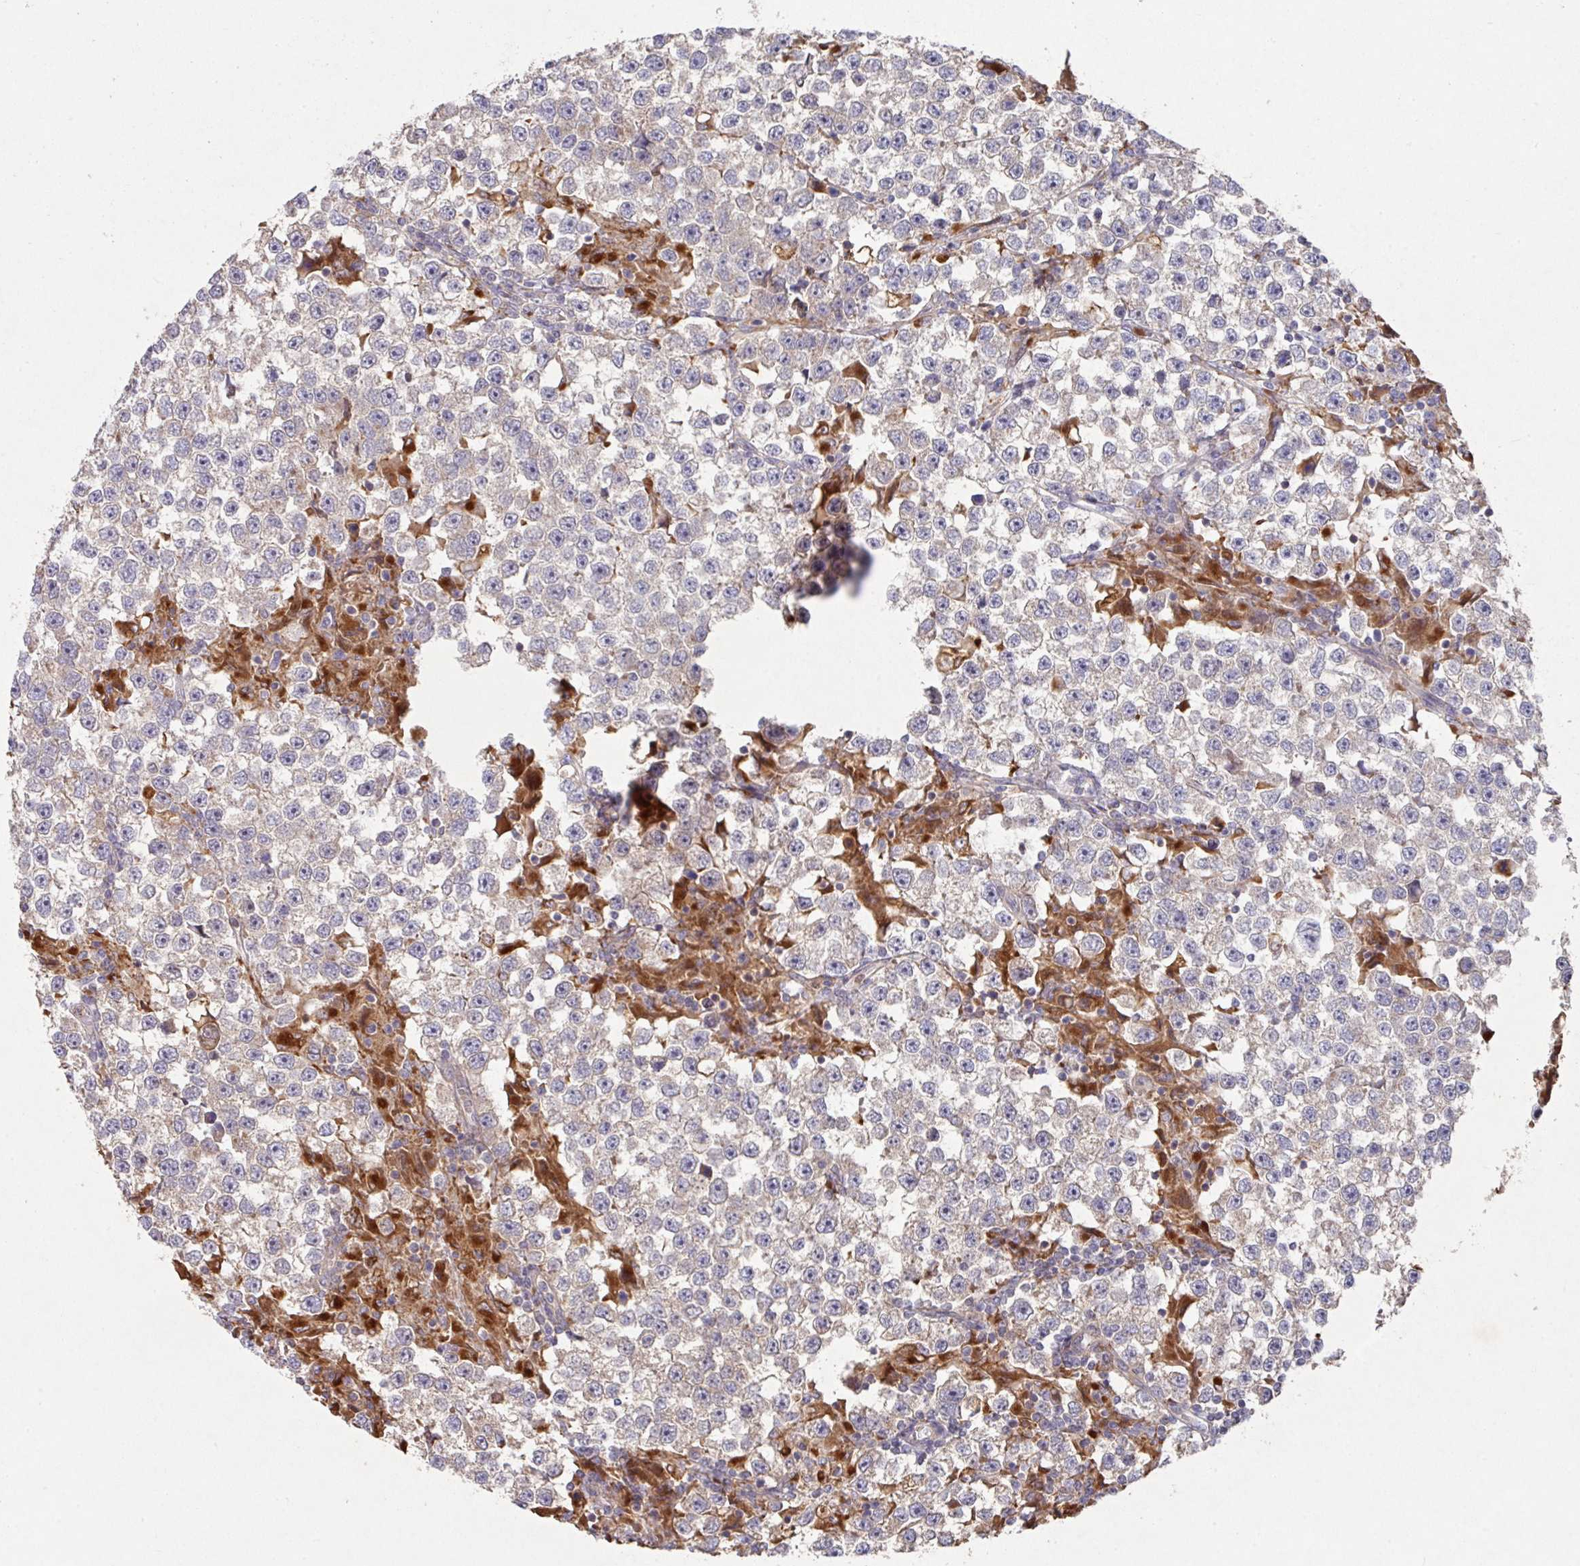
{"staining": {"intensity": "negative", "quantity": "none", "location": "none"}, "tissue": "testis cancer", "cell_type": "Tumor cells", "image_type": "cancer", "snomed": [{"axis": "morphology", "description": "Seminoma, NOS"}, {"axis": "topography", "description": "Testis"}], "caption": "Testis seminoma stained for a protein using immunohistochemistry (IHC) reveals no positivity tumor cells.", "gene": "TRIM14", "patient": {"sex": "male", "age": 46}}